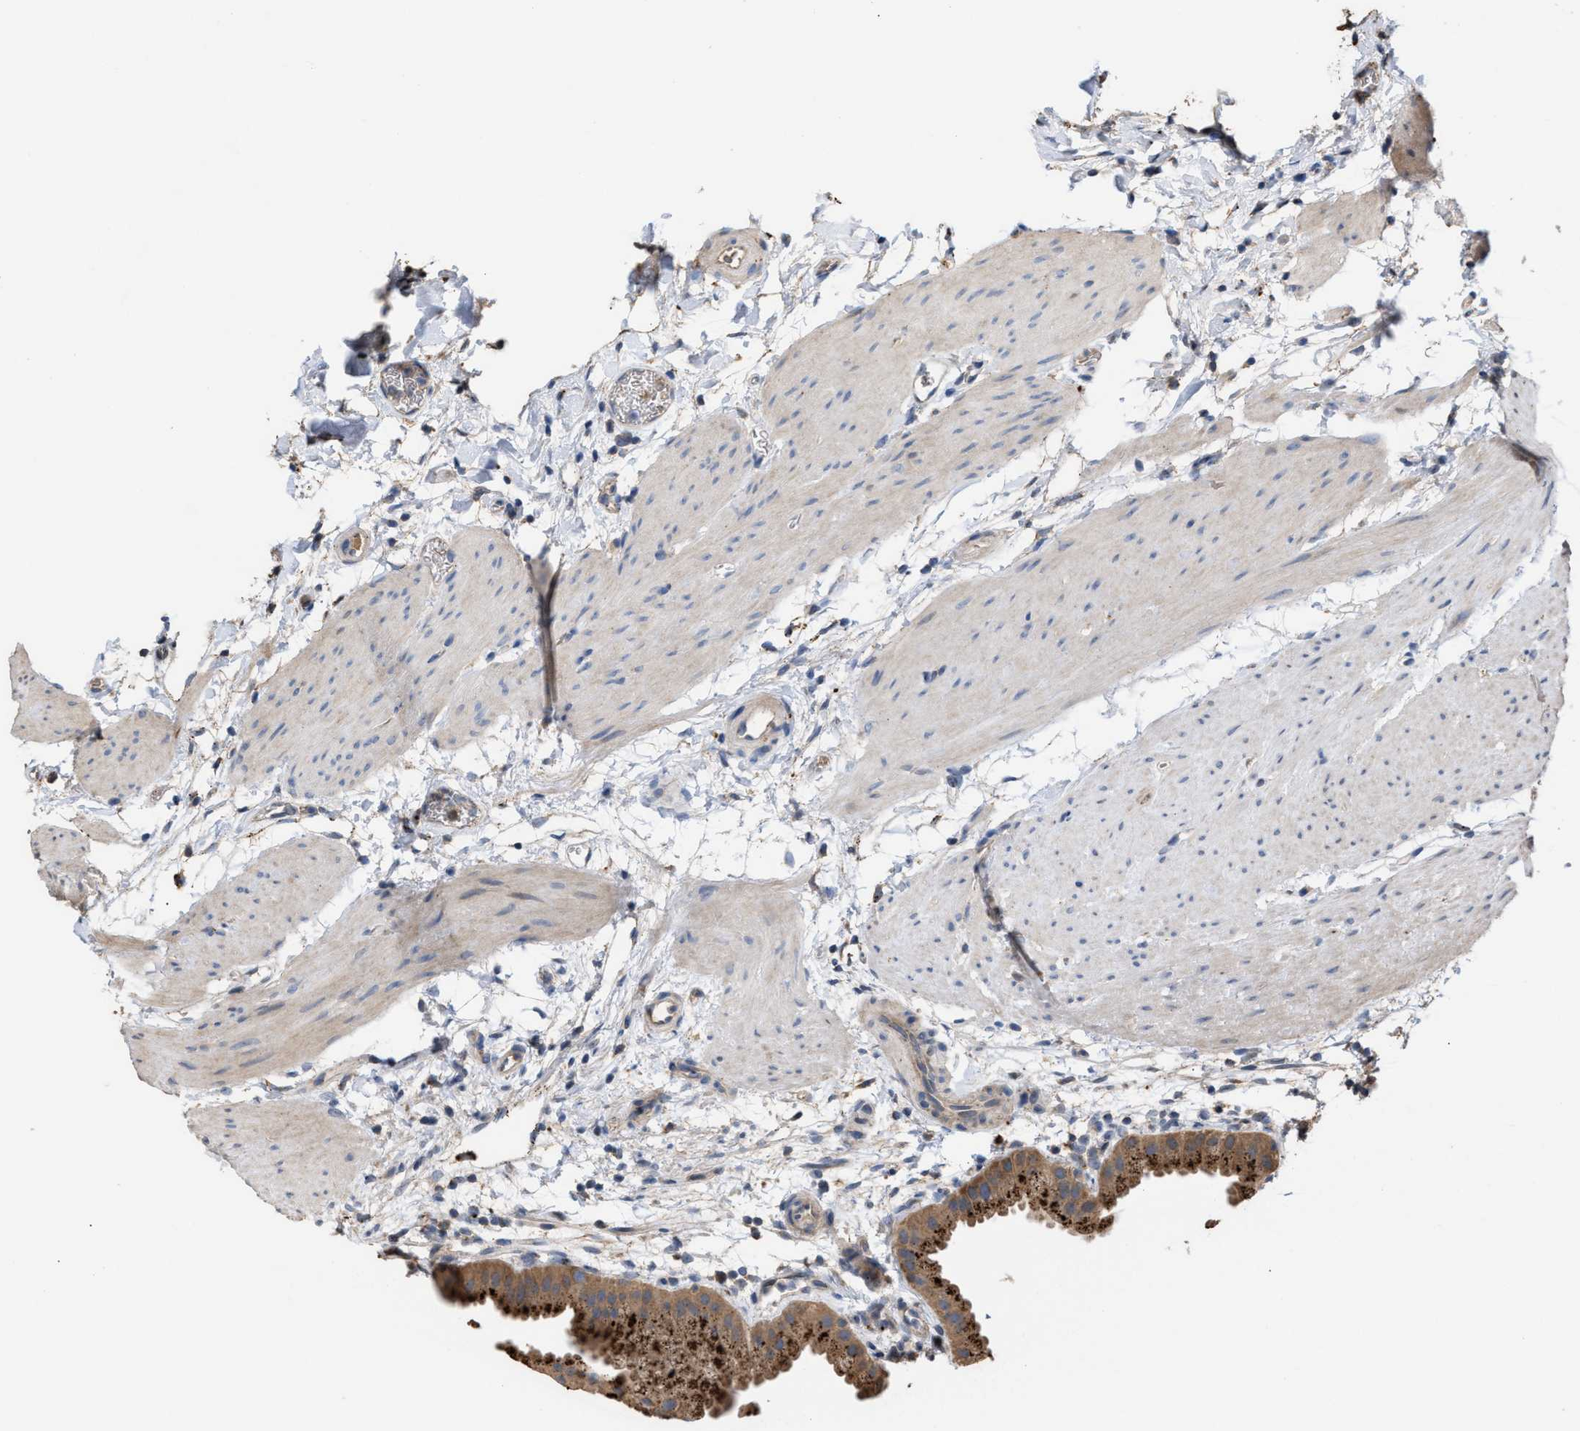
{"staining": {"intensity": "moderate", "quantity": ">75%", "location": "cytoplasmic/membranous"}, "tissue": "gallbladder", "cell_type": "Glandular cells", "image_type": "normal", "snomed": [{"axis": "morphology", "description": "Normal tissue, NOS"}, {"axis": "topography", "description": "Gallbladder"}], "caption": "Unremarkable gallbladder demonstrates moderate cytoplasmic/membranous expression in about >75% of glandular cells.", "gene": "ELMO3", "patient": {"sex": "female", "age": 64}}